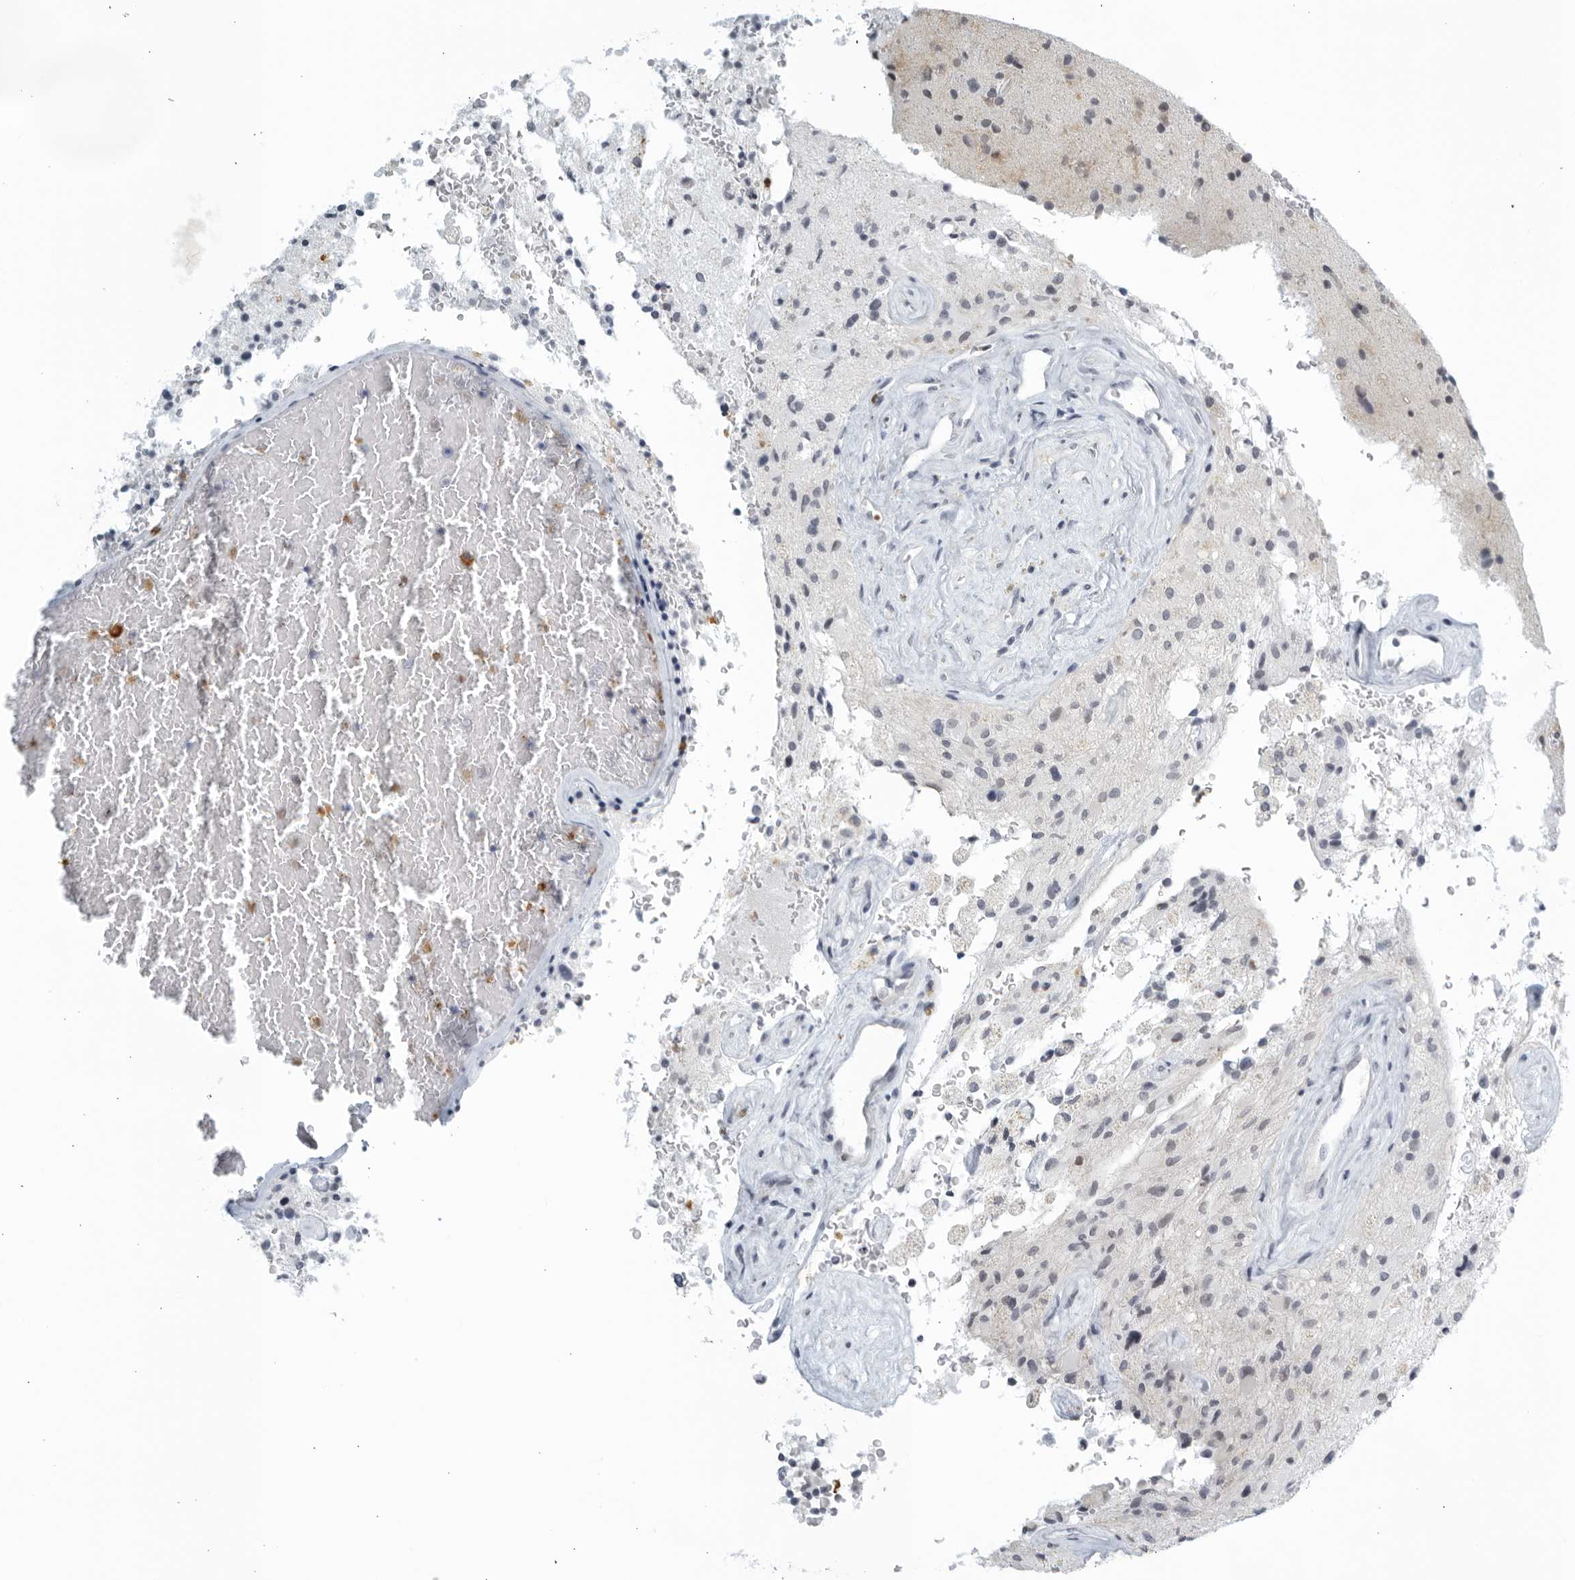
{"staining": {"intensity": "negative", "quantity": "none", "location": "none"}, "tissue": "glioma", "cell_type": "Tumor cells", "image_type": "cancer", "snomed": [{"axis": "morphology", "description": "Glioma, malignant, High grade"}, {"axis": "topography", "description": "Brain"}], "caption": "Malignant glioma (high-grade) stained for a protein using IHC displays no staining tumor cells.", "gene": "KLK7", "patient": {"sex": "male", "age": 72}}